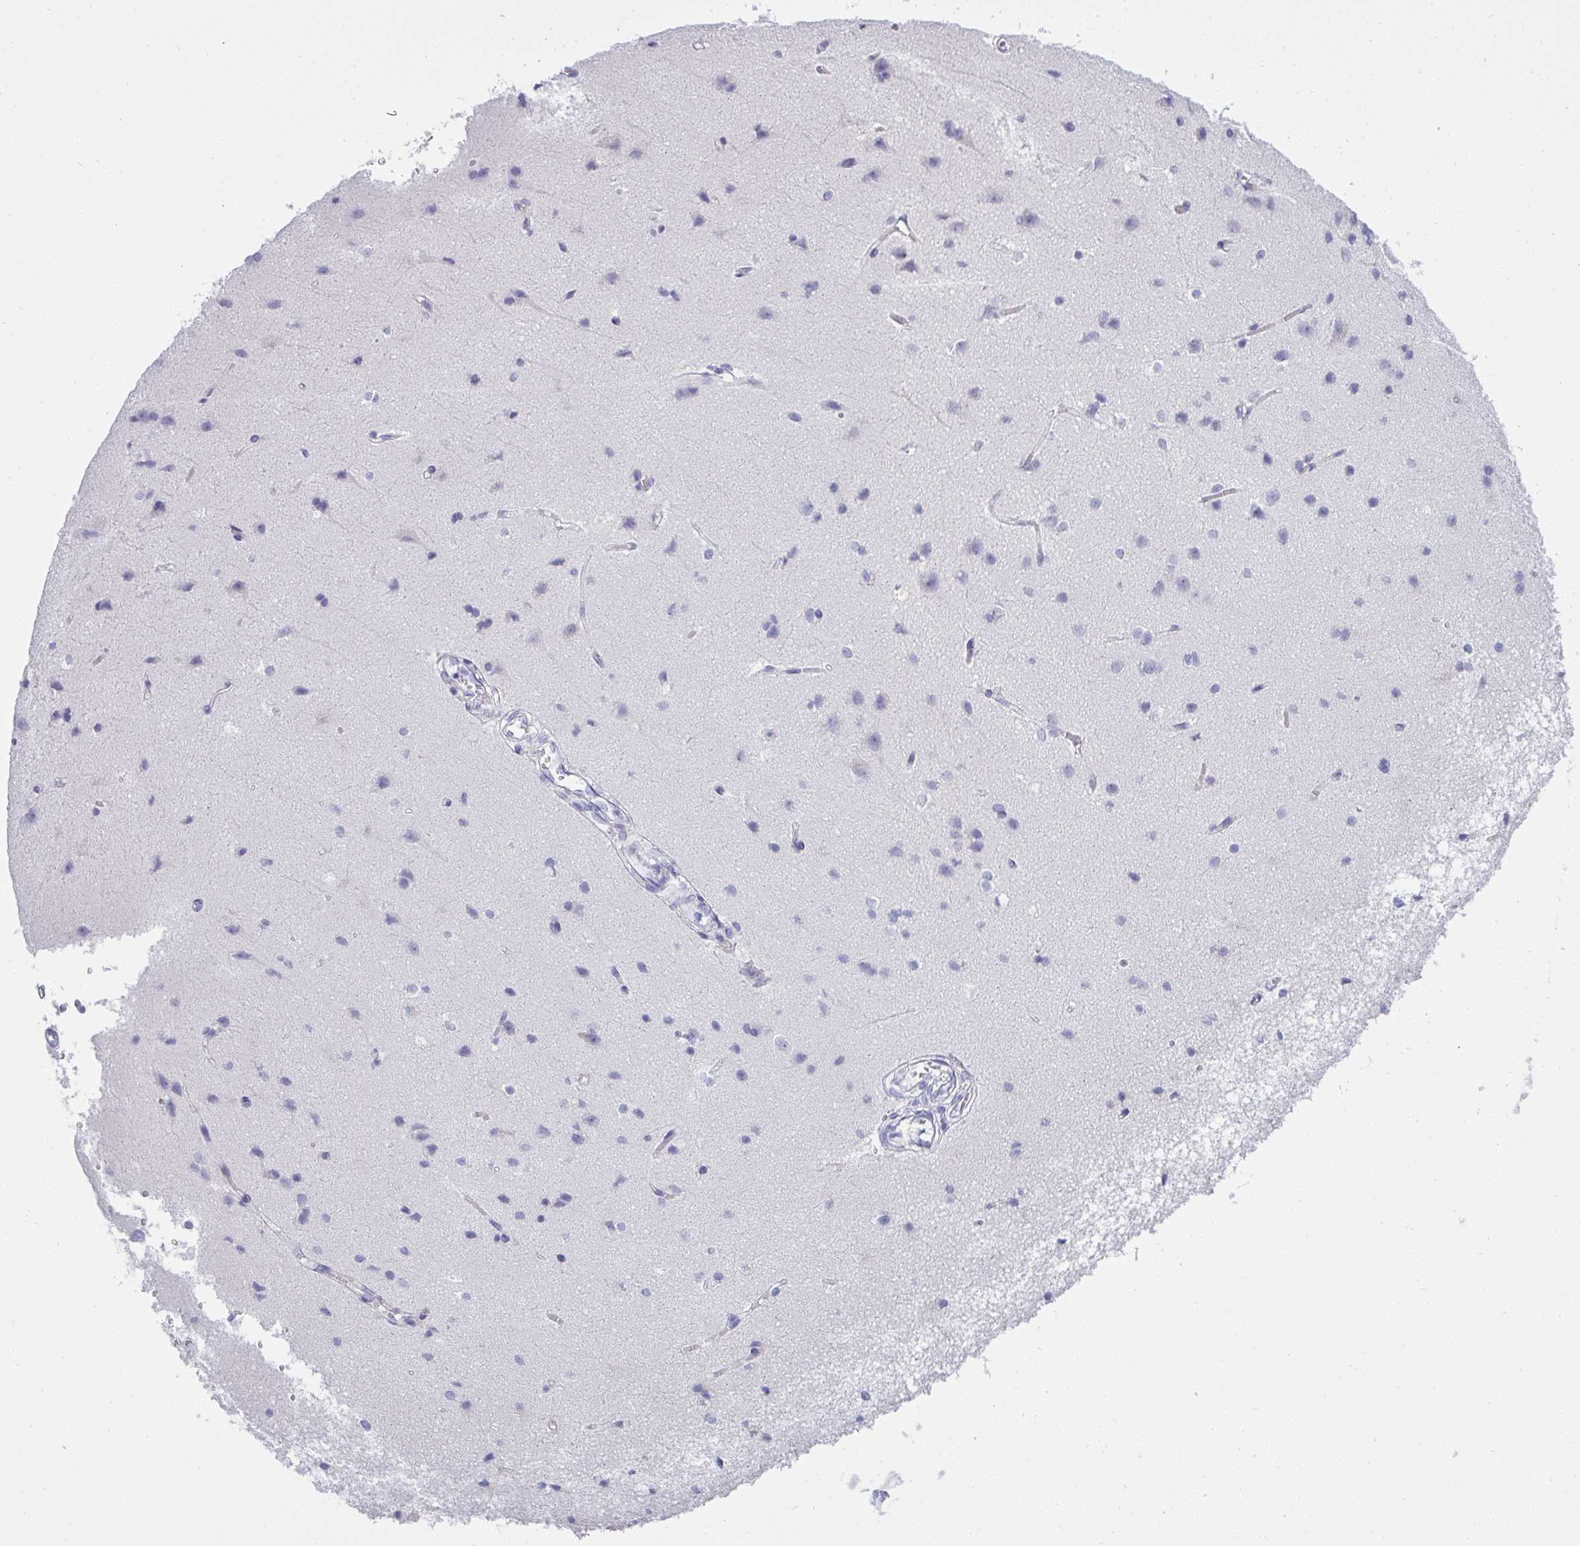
{"staining": {"intensity": "negative", "quantity": "none", "location": "none"}, "tissue": "cerebral cortex", "cell_type": "Endothelial cells", "image_type": "normal", "snomed": [{"axis": "morphology", "description": "Normal tissue, NOS"}, {"axis": "topography", "description": "Cerebral cortex"}], "caption": "Immunohistochemistry (IHC) image of normal cerebral cortex: cerebral cortex stained with DAB reveals no significant protein positivity in endothelial cells. (Immunohistochemistry (IHC), brightfield microscopy, high magnification).", "gene": "GSDMB", "patient": {"sex": "male", "age": 37}}